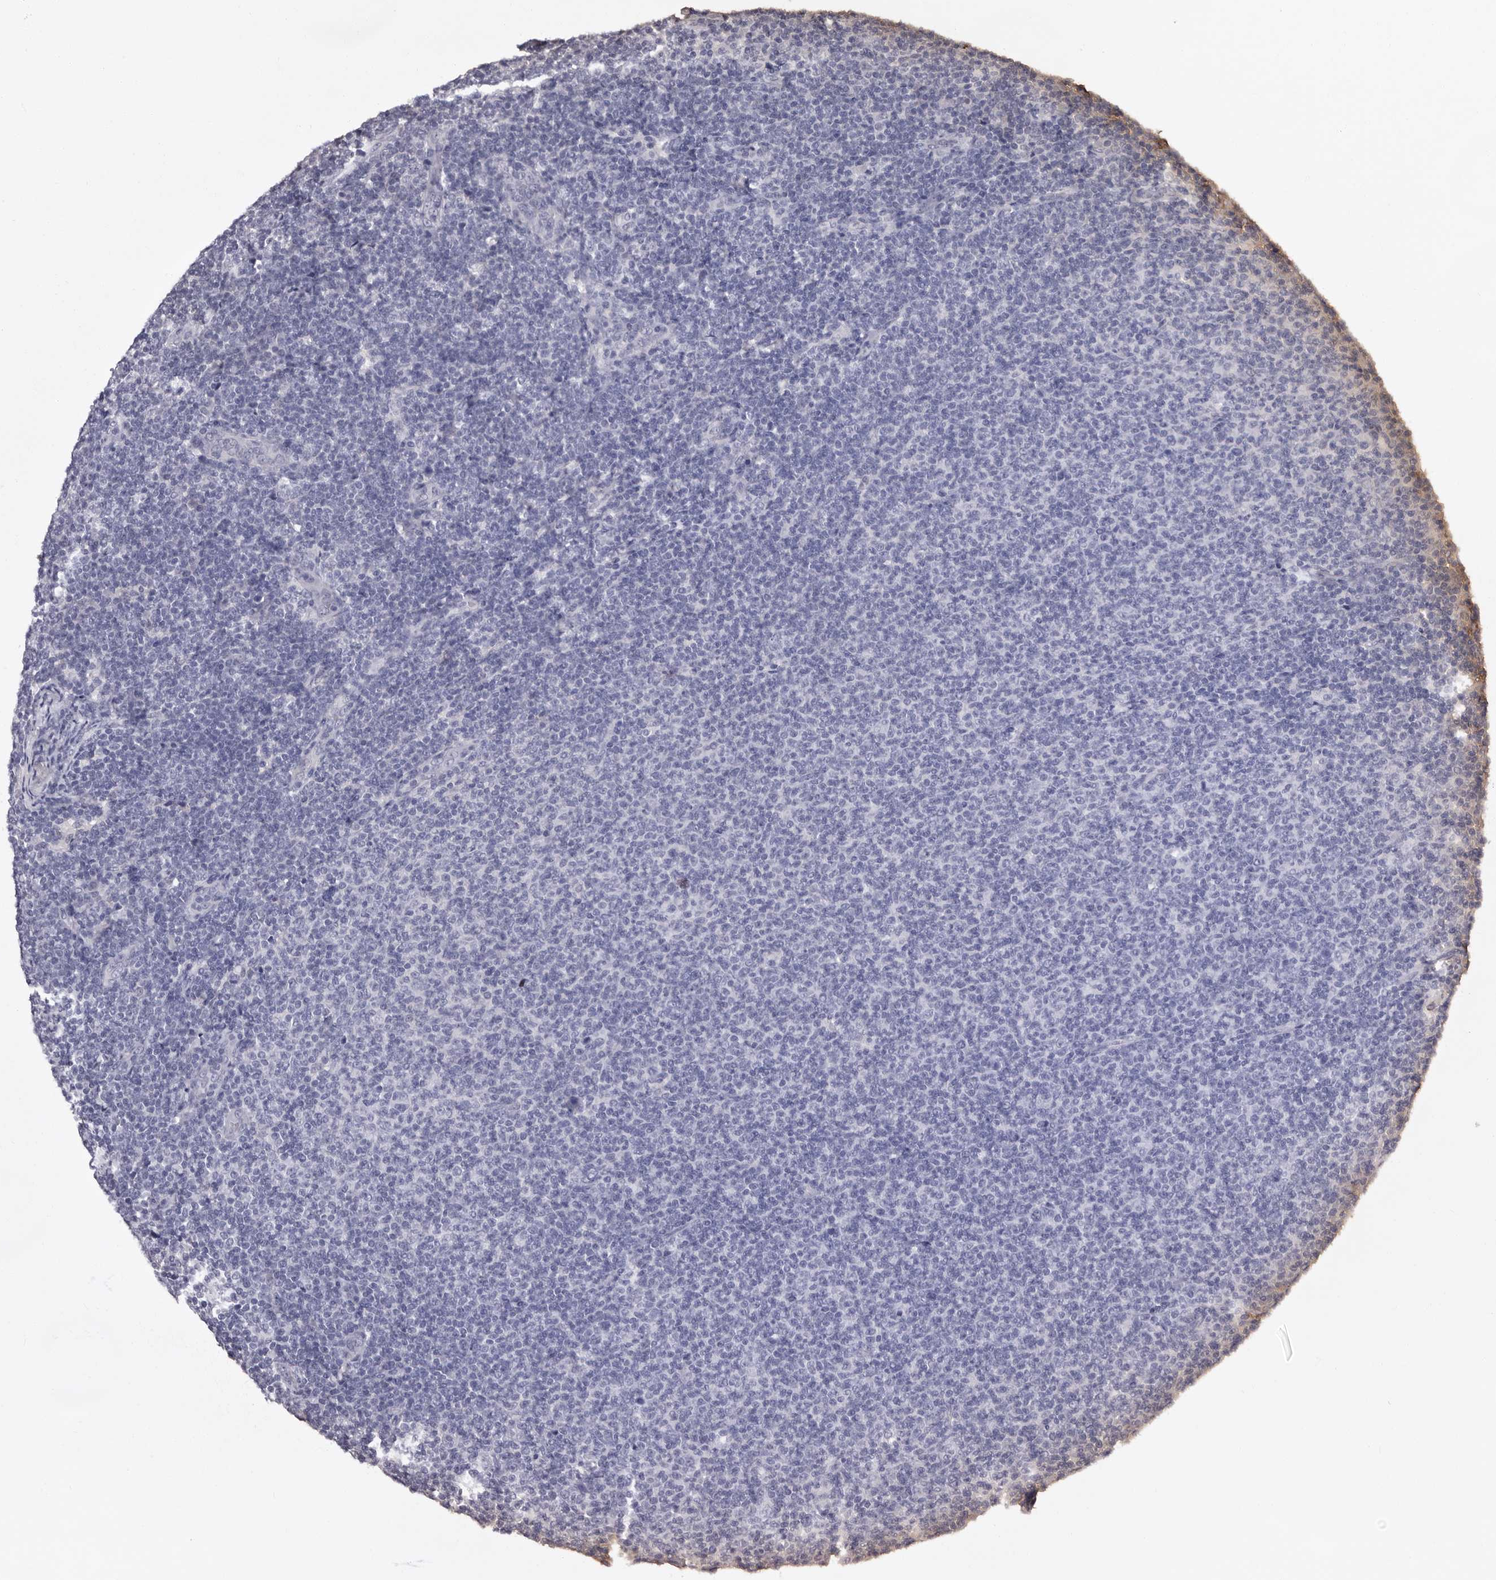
{"staining": {"intensity": "negative", "quantity": "none", "location": "none"}, "tissue": "lymphoma", "cell_type": "Tumor cells", "image_type": "cancer", "snomed": [{"axis": "morphology", "description": "Malignant lymphoma, non-Hodgkin's type, Low grade"}, {"axis": "topography", "description": "Lymph node"}], "caption": "Tumor cells show no significant positivity in lymphoma.", "gene": "LANCL2", "patient": {"sex": "male", "age": 66}}